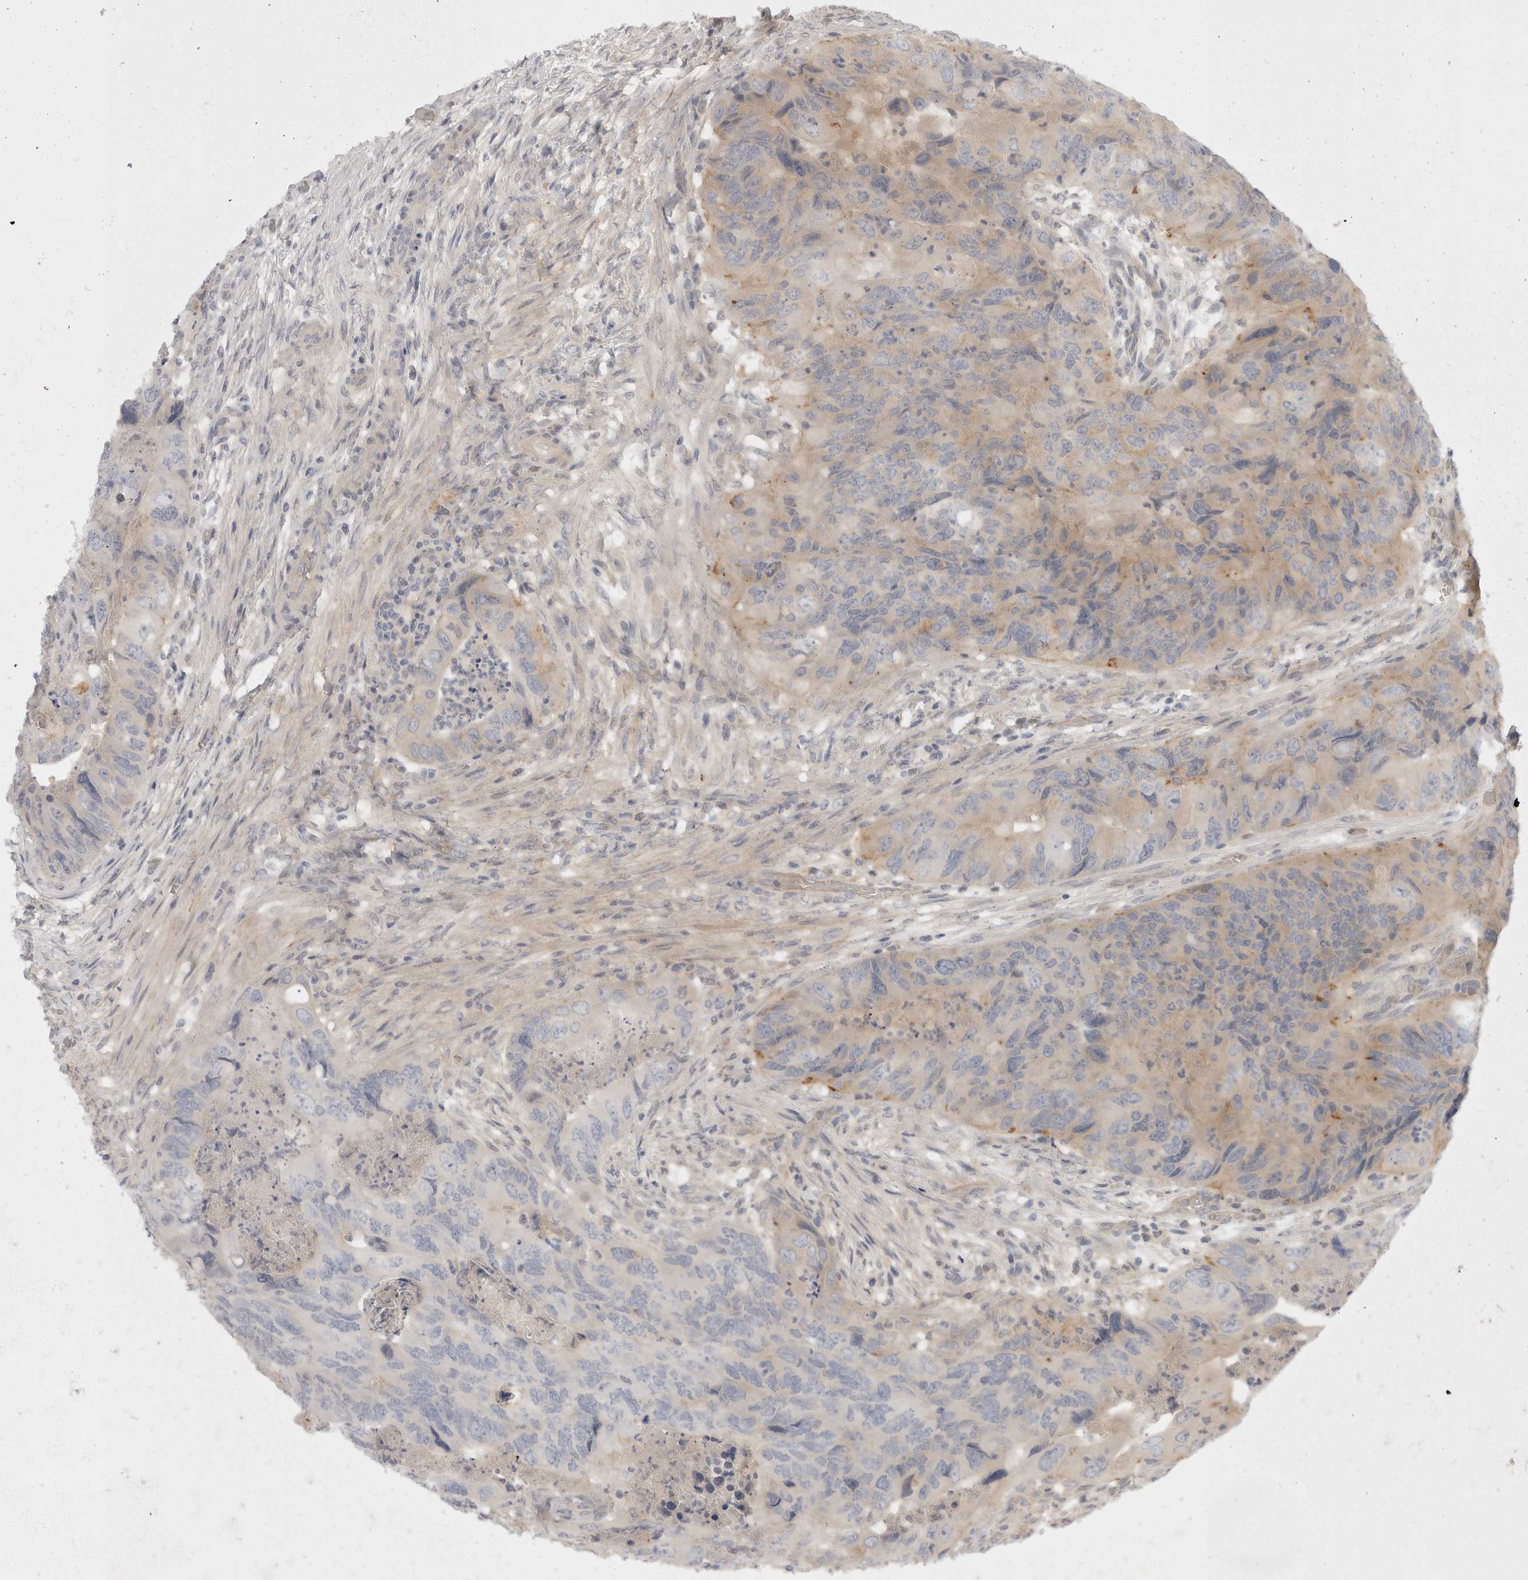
{"staining": {"intensity": "negative", "quantity": "none", "location": "none"}, "tissue": "colorectal cancer", "cell_type": "Tumor cells", "image_type": "cancer", "snomed": [{"axis": "morphology", "description": "Adenocarcinoma, NOS"}, {"axis": "topography", "description": "Rectum"}], "caption": "An IHC micrograph of adenocarcinoma (colorectal) is shown. There is no staining in tumor cells of adenocarcinoma (colorectal). The staining is performed using DAB (3,3'-diaminobenzidine) brown chromogen with nuclei counter-stained in using hematoxylin.", "gene": "TOM1L2", "patient": {"sex": "male", "age": 63}}